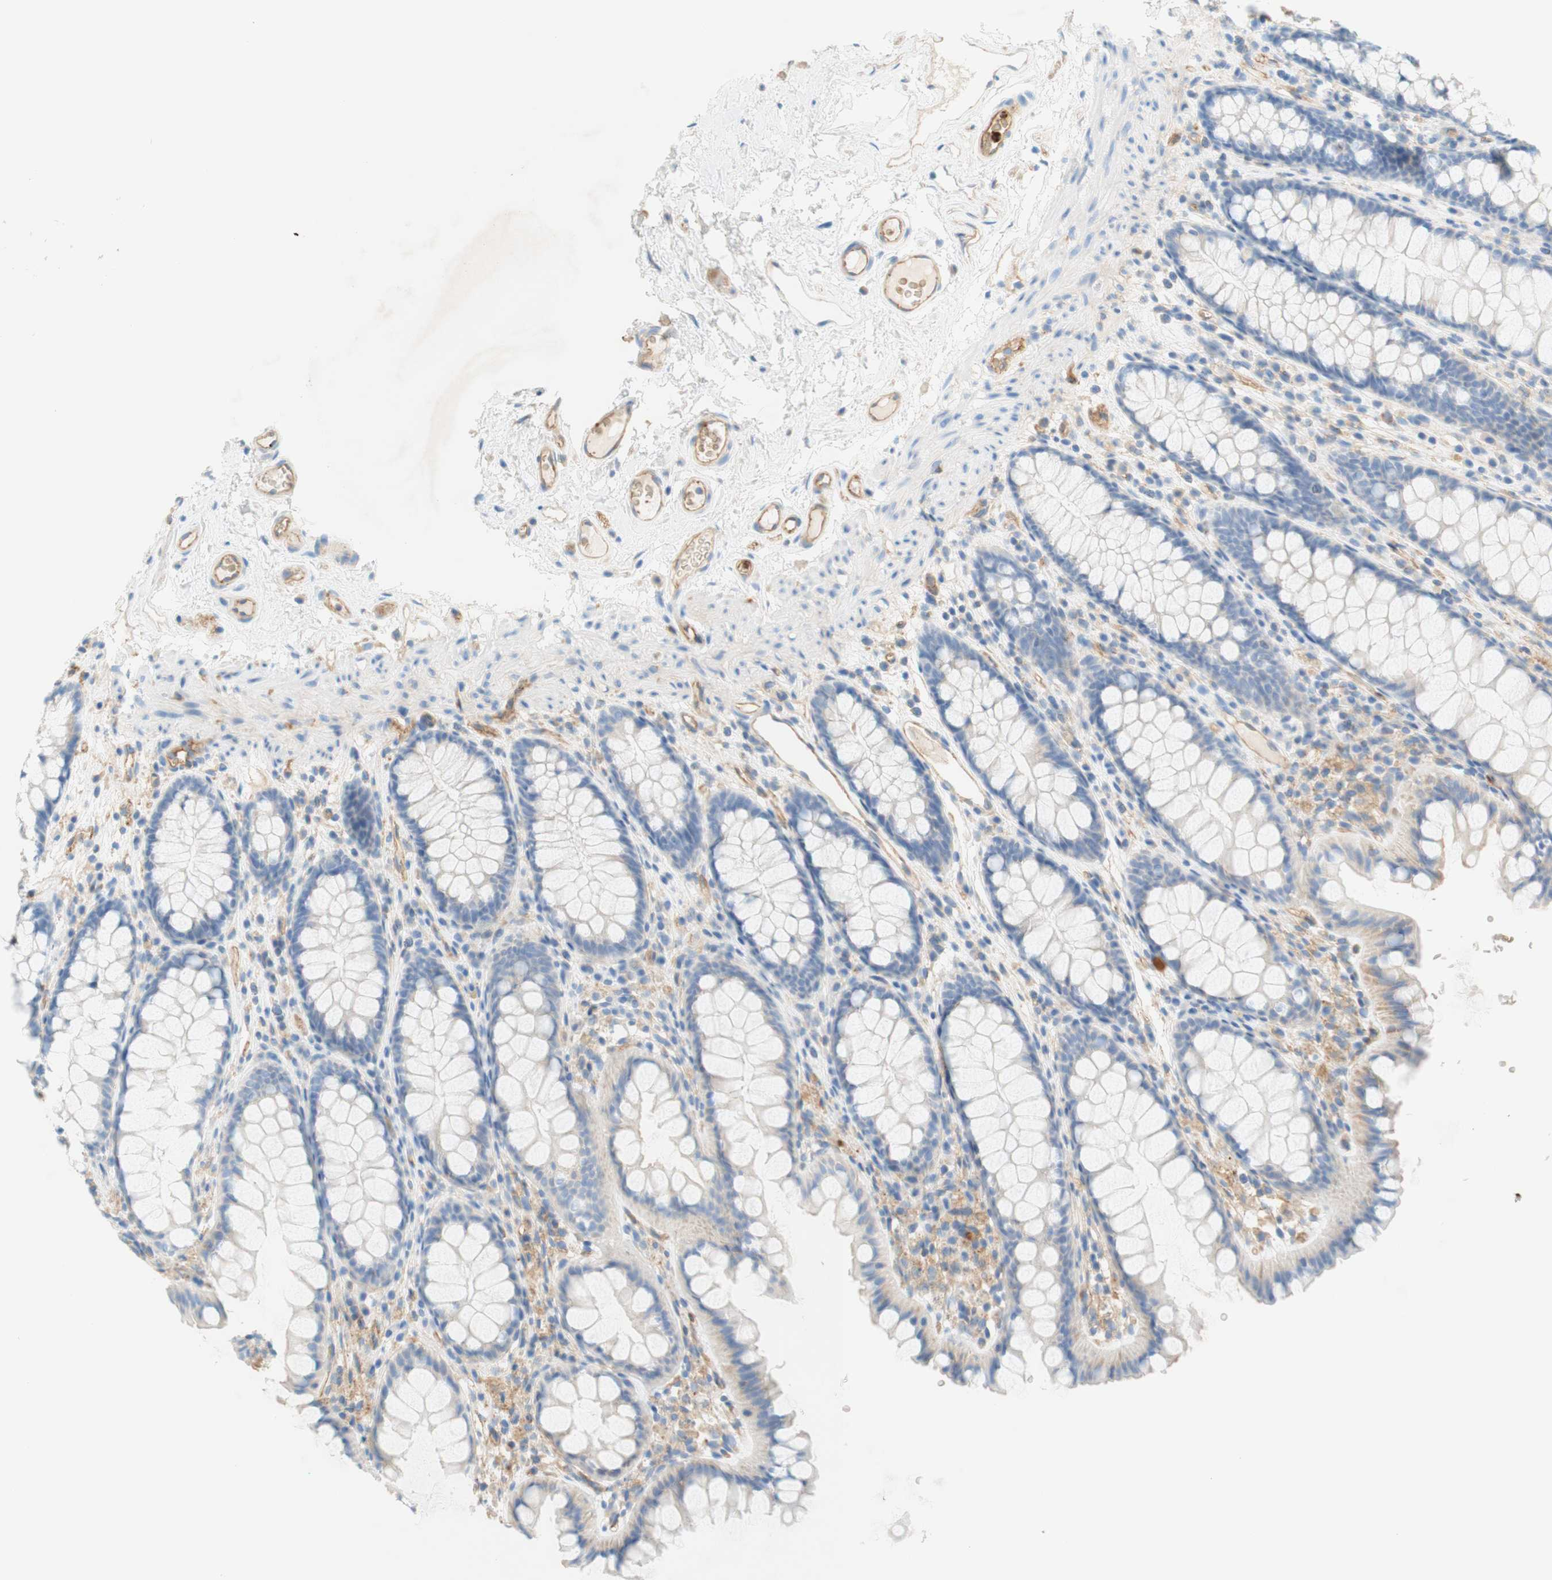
{"staining": {"intensity": "negative", "quantity": "none", "location": "none"}, "tissue": "colon", "cell_type": "Endothelial cells", "image_type": "normal", "snomed": [{"axis": "morphology", "description": "Normal tissue, NOS"}, {"axis": "topography", "description": "Colon"}], "caption": "An immunohistochemistry (IHC) image of benign colon is shown. There is no staining in endothelial cells of colon. (Immunohistochemistry, brightfield microscopy, high magnification).", "gene": "STOM", "patient": {"sex": "female", "age": 55}}